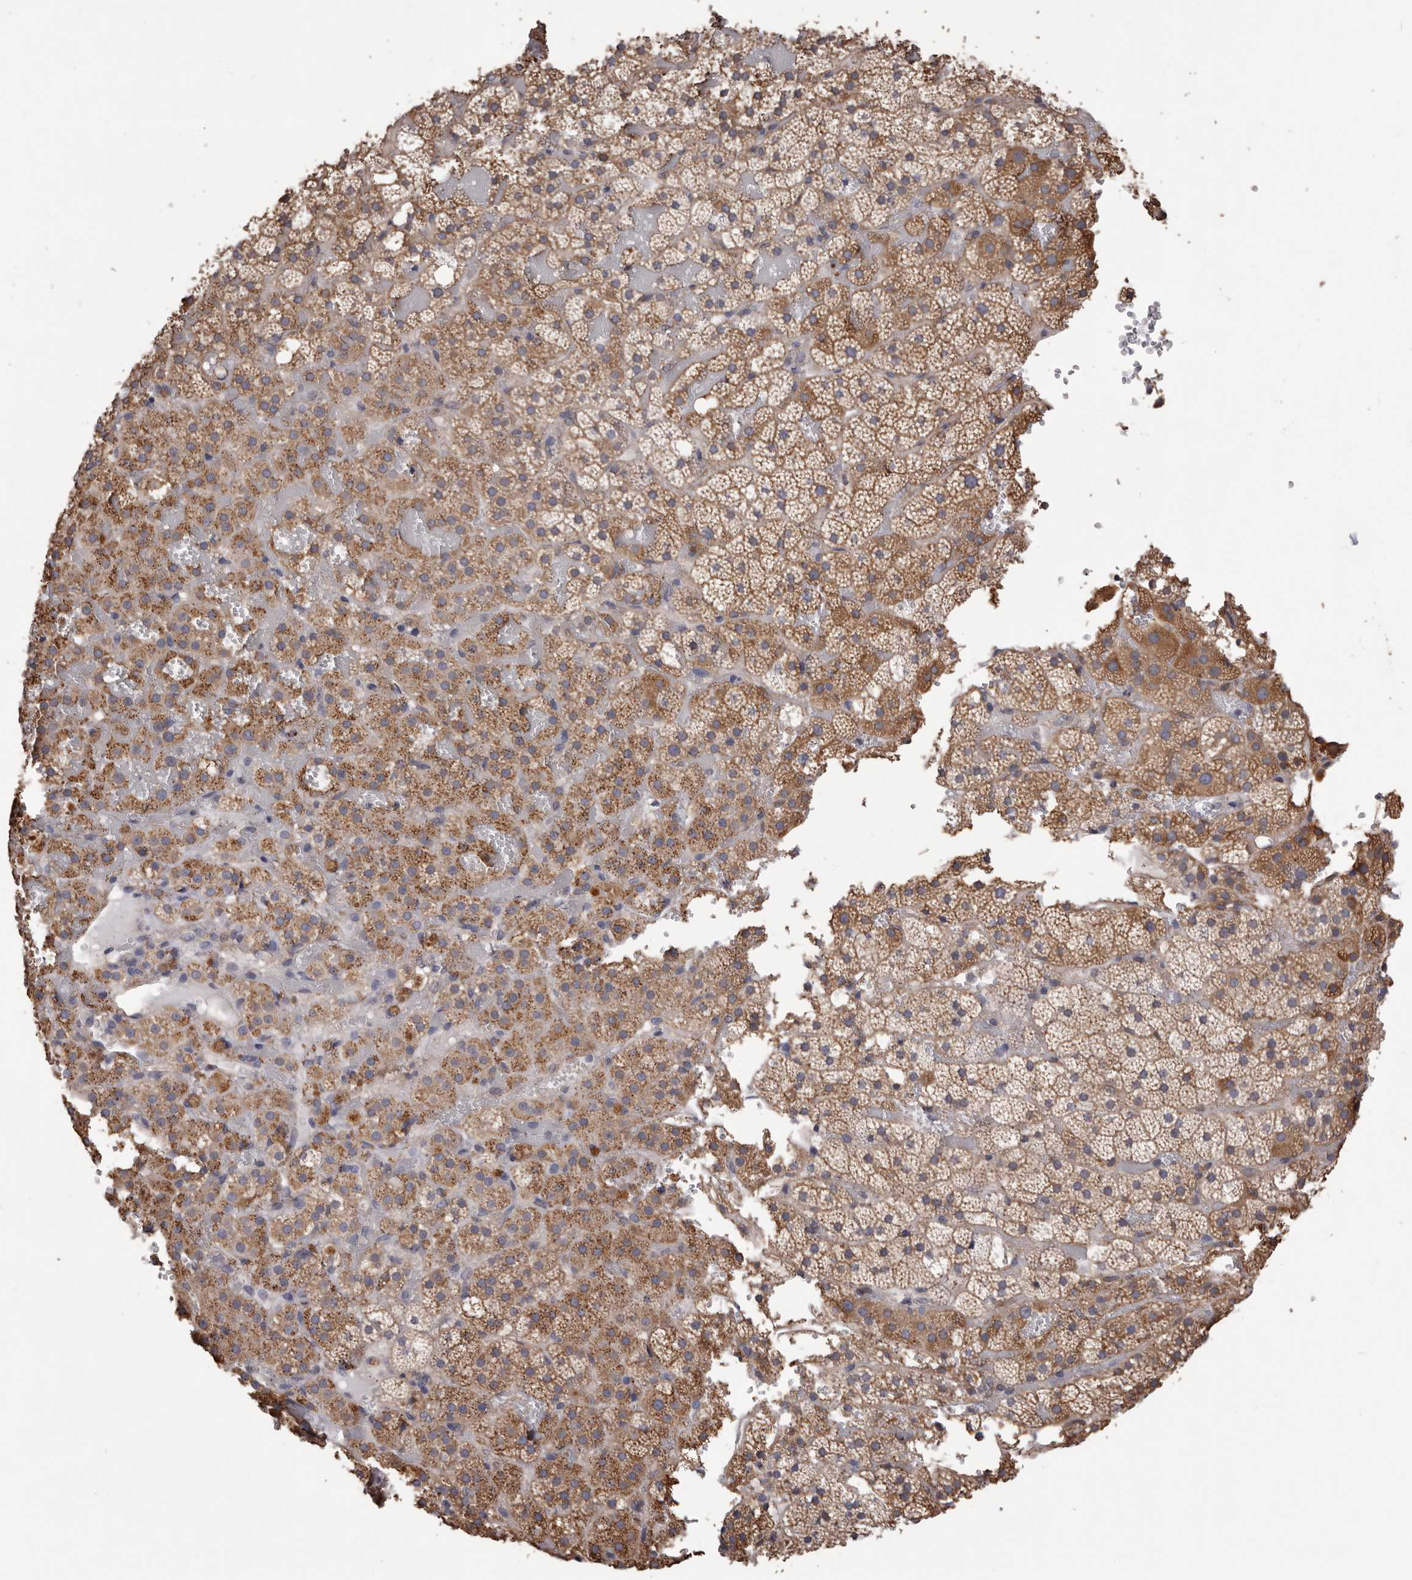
{"staining": {"intensity": "moderate", "quantity": ">75%", "location": "cytoplasmic/membranous"}, "tissue": "adrenal gland", "cell_type": "Glandular cells", "image_type": "normal", "snomed": [{"axis": "morphology", "description": "Normal tissue, NOS"}, {"axis": "topography", "description": "Adrenal gland"}], "caption": "IHC (DAB) staining of unremarkable adrenal gland displays moderate cytoplasmic/membranous protein staining in approximately >75% of glandular cells. (brown staining indicates protein expression, while blue staining denotes nuclei).", "gene": "CEP104", "patient": {"sex": "female", "age": 59}}